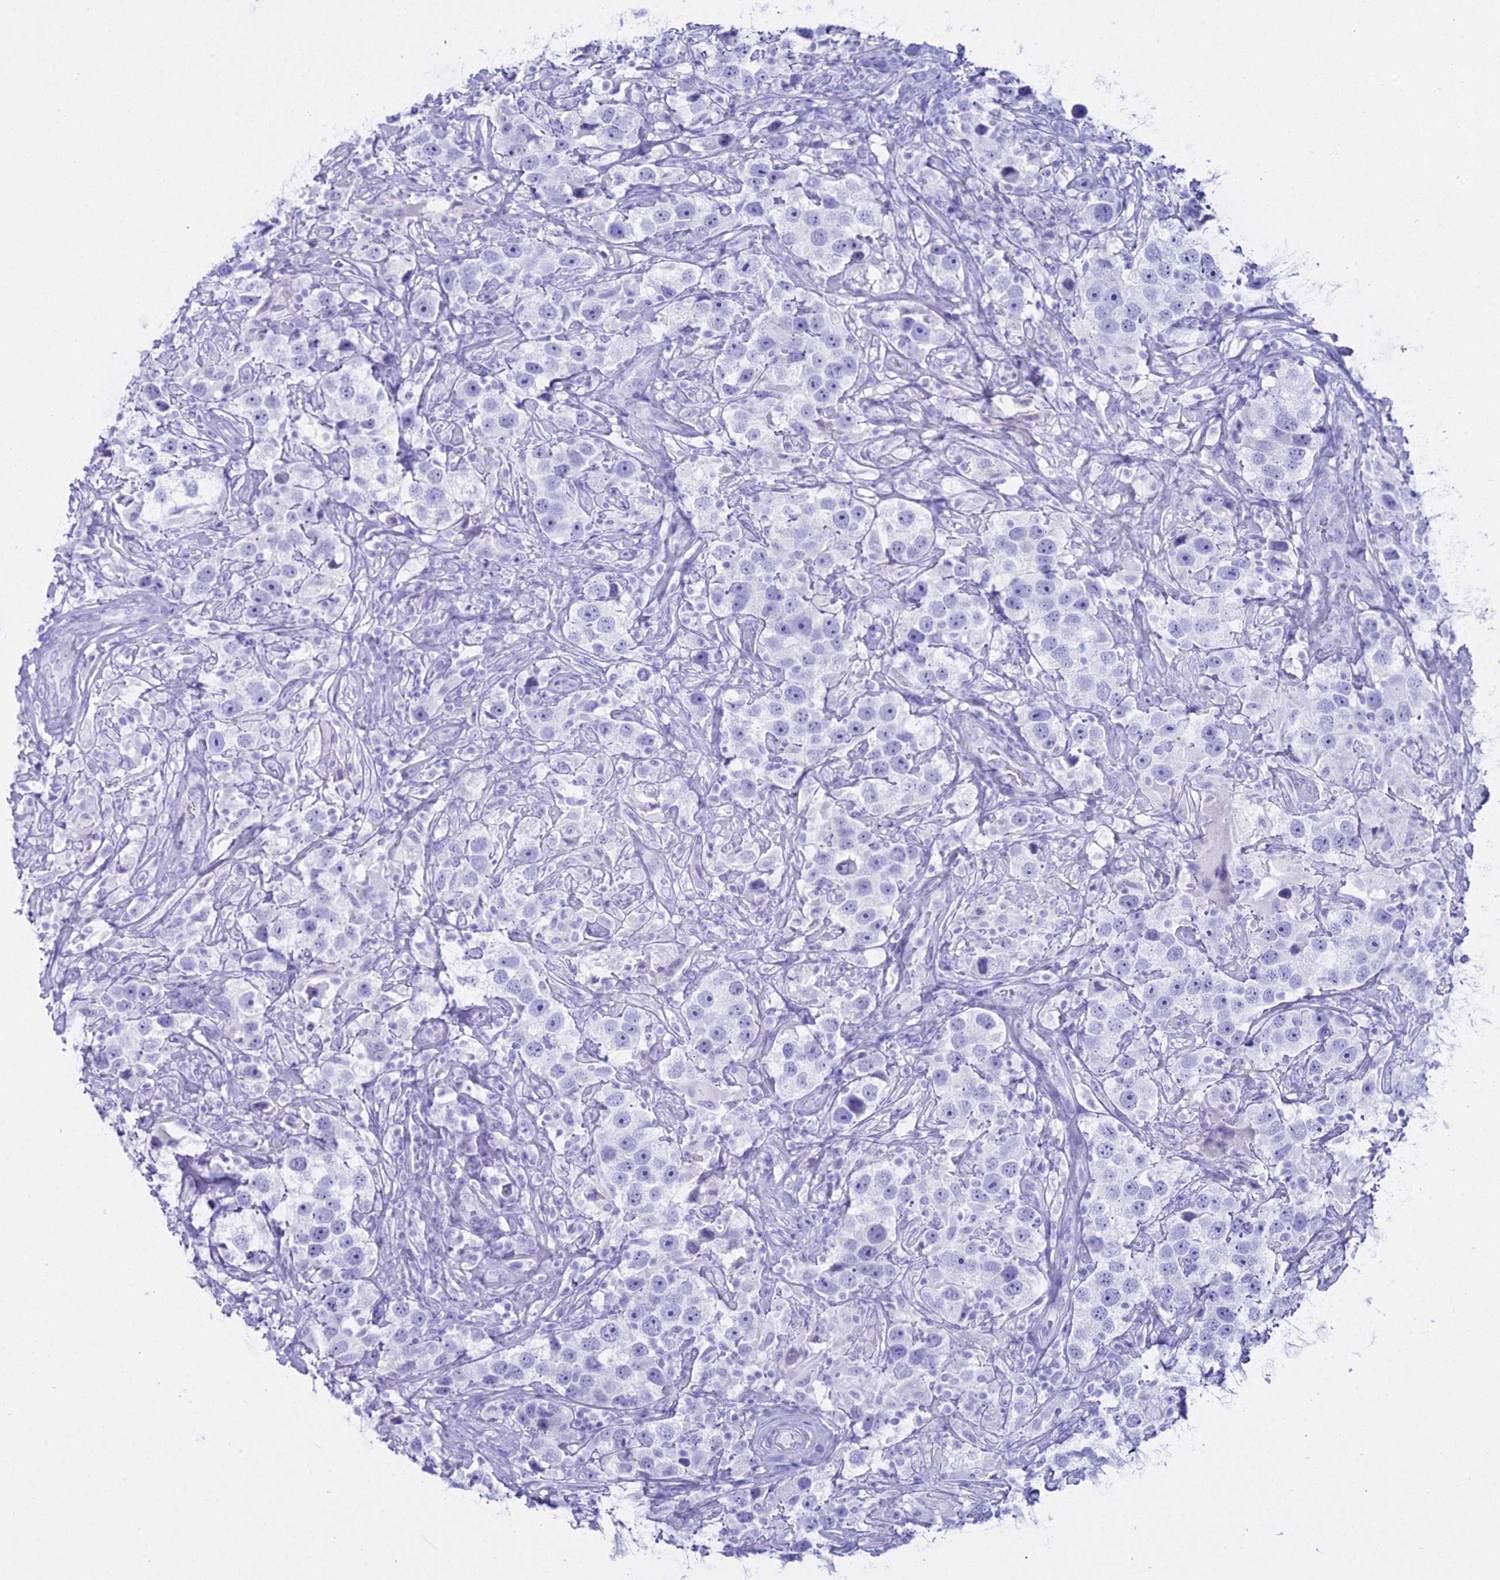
{"staining": {"intensity": "negative", "quantity": "none", "location": "none"}, "tissue": "testis cancer", "cell_type": "Tumor cells", "image_type": "cancer", "snomed": [{"axis": "morphology", "description": "Seminoma, NOS"}, {"axis": "topography", "description": "Testis"}], "caption": "The histopathology image displays no significant staining in tumor cells of testis cancer (seminoma).", "gene": "CGB2", "patient": {"sex": "male", "age": 49}}